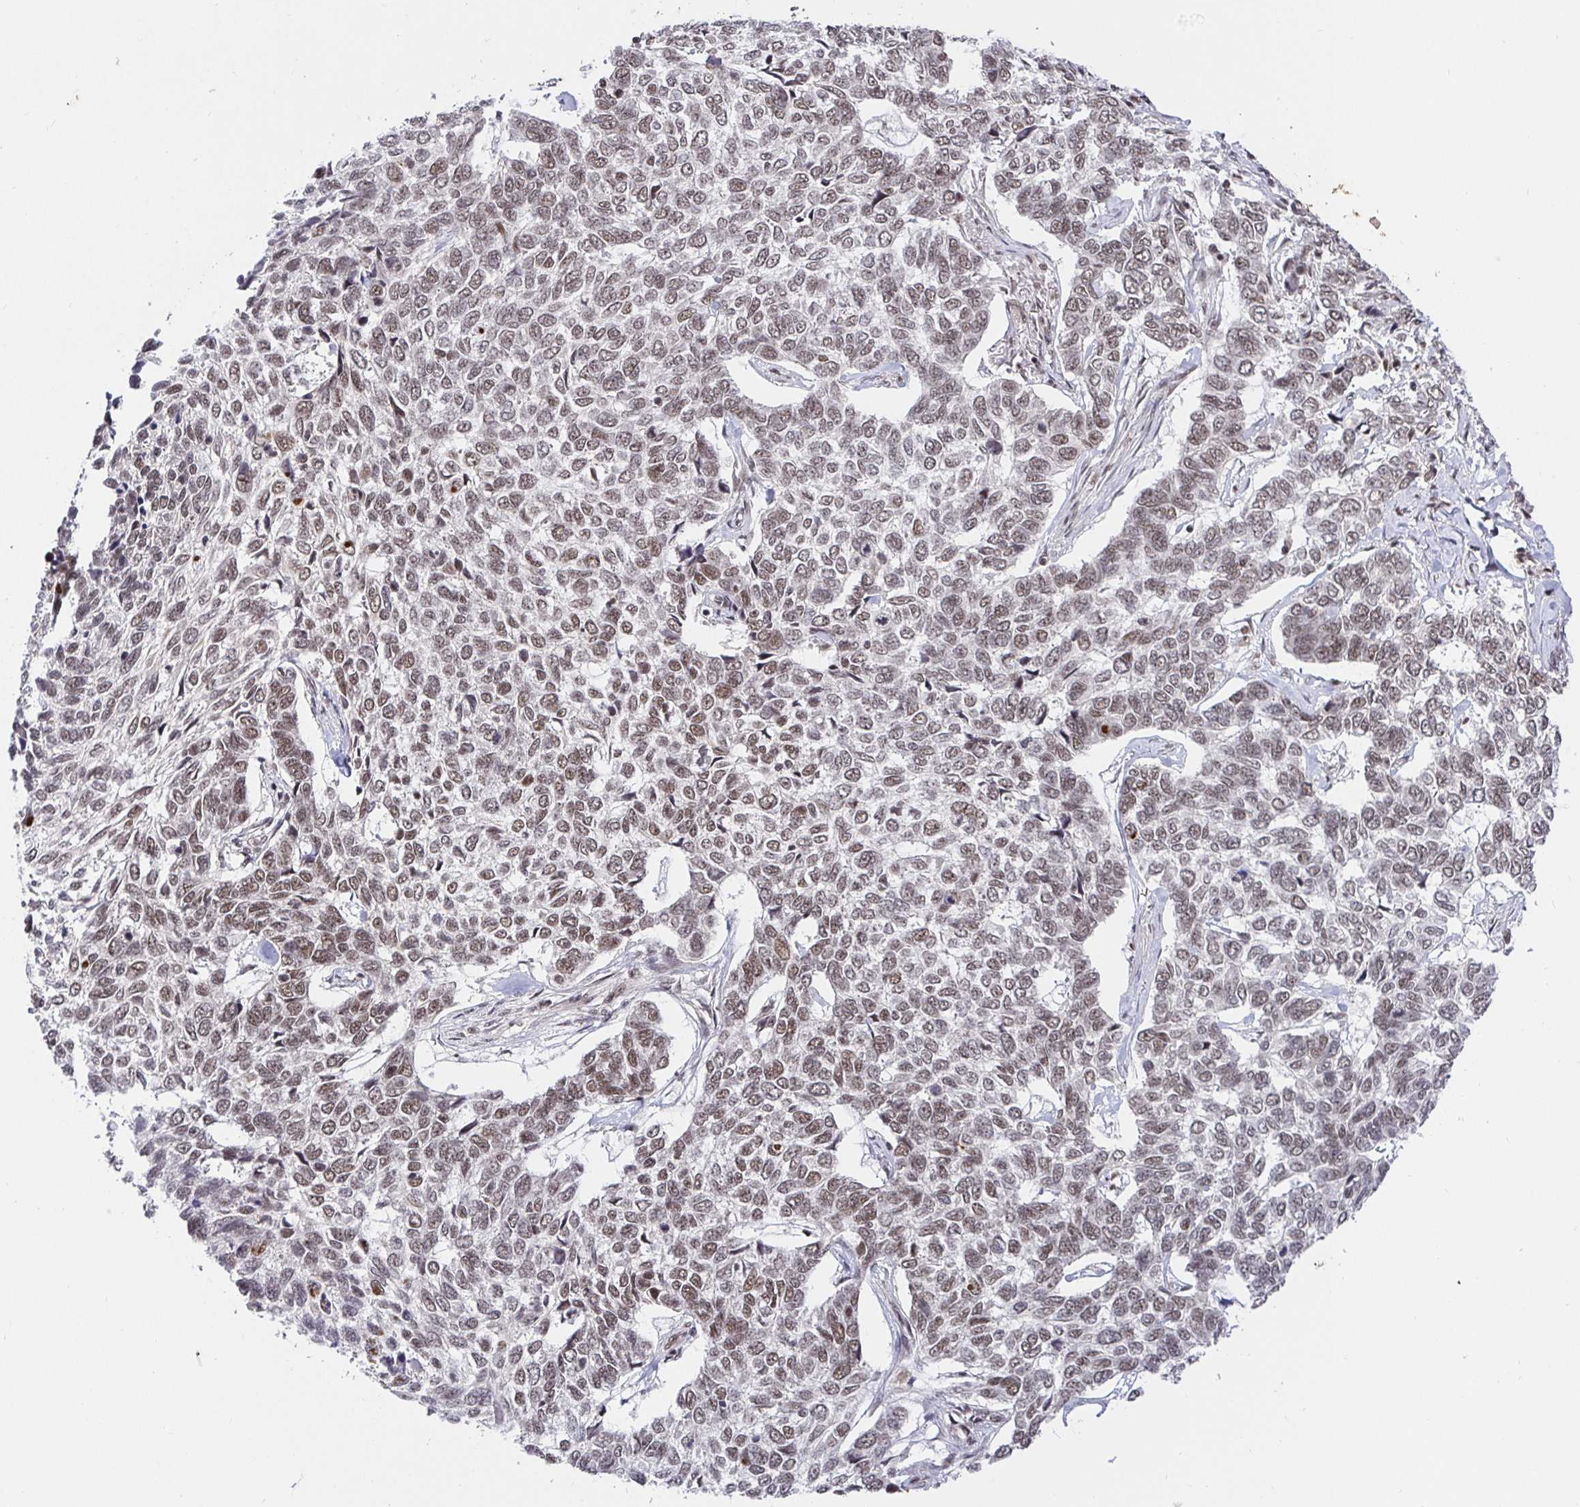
{"staining": {"intensity": "weak", "quantity": "25%-75%", "location": "nuclear"}, "tissue": "skin cancer", "cell_type": "Tumor cells", "image_type": "cancer", "snomed": [{"axis": "morphology", "description": "Basal cell carcinoma"}, {"axis": "topography", "description": "Skin"}], "caption": "A low amount of weak nuclear expression is present in about 25%-75% of tumor cells in skin cancer tissue.", "gene": "USF1", "patient": {"sex": "female", "age": 65}}